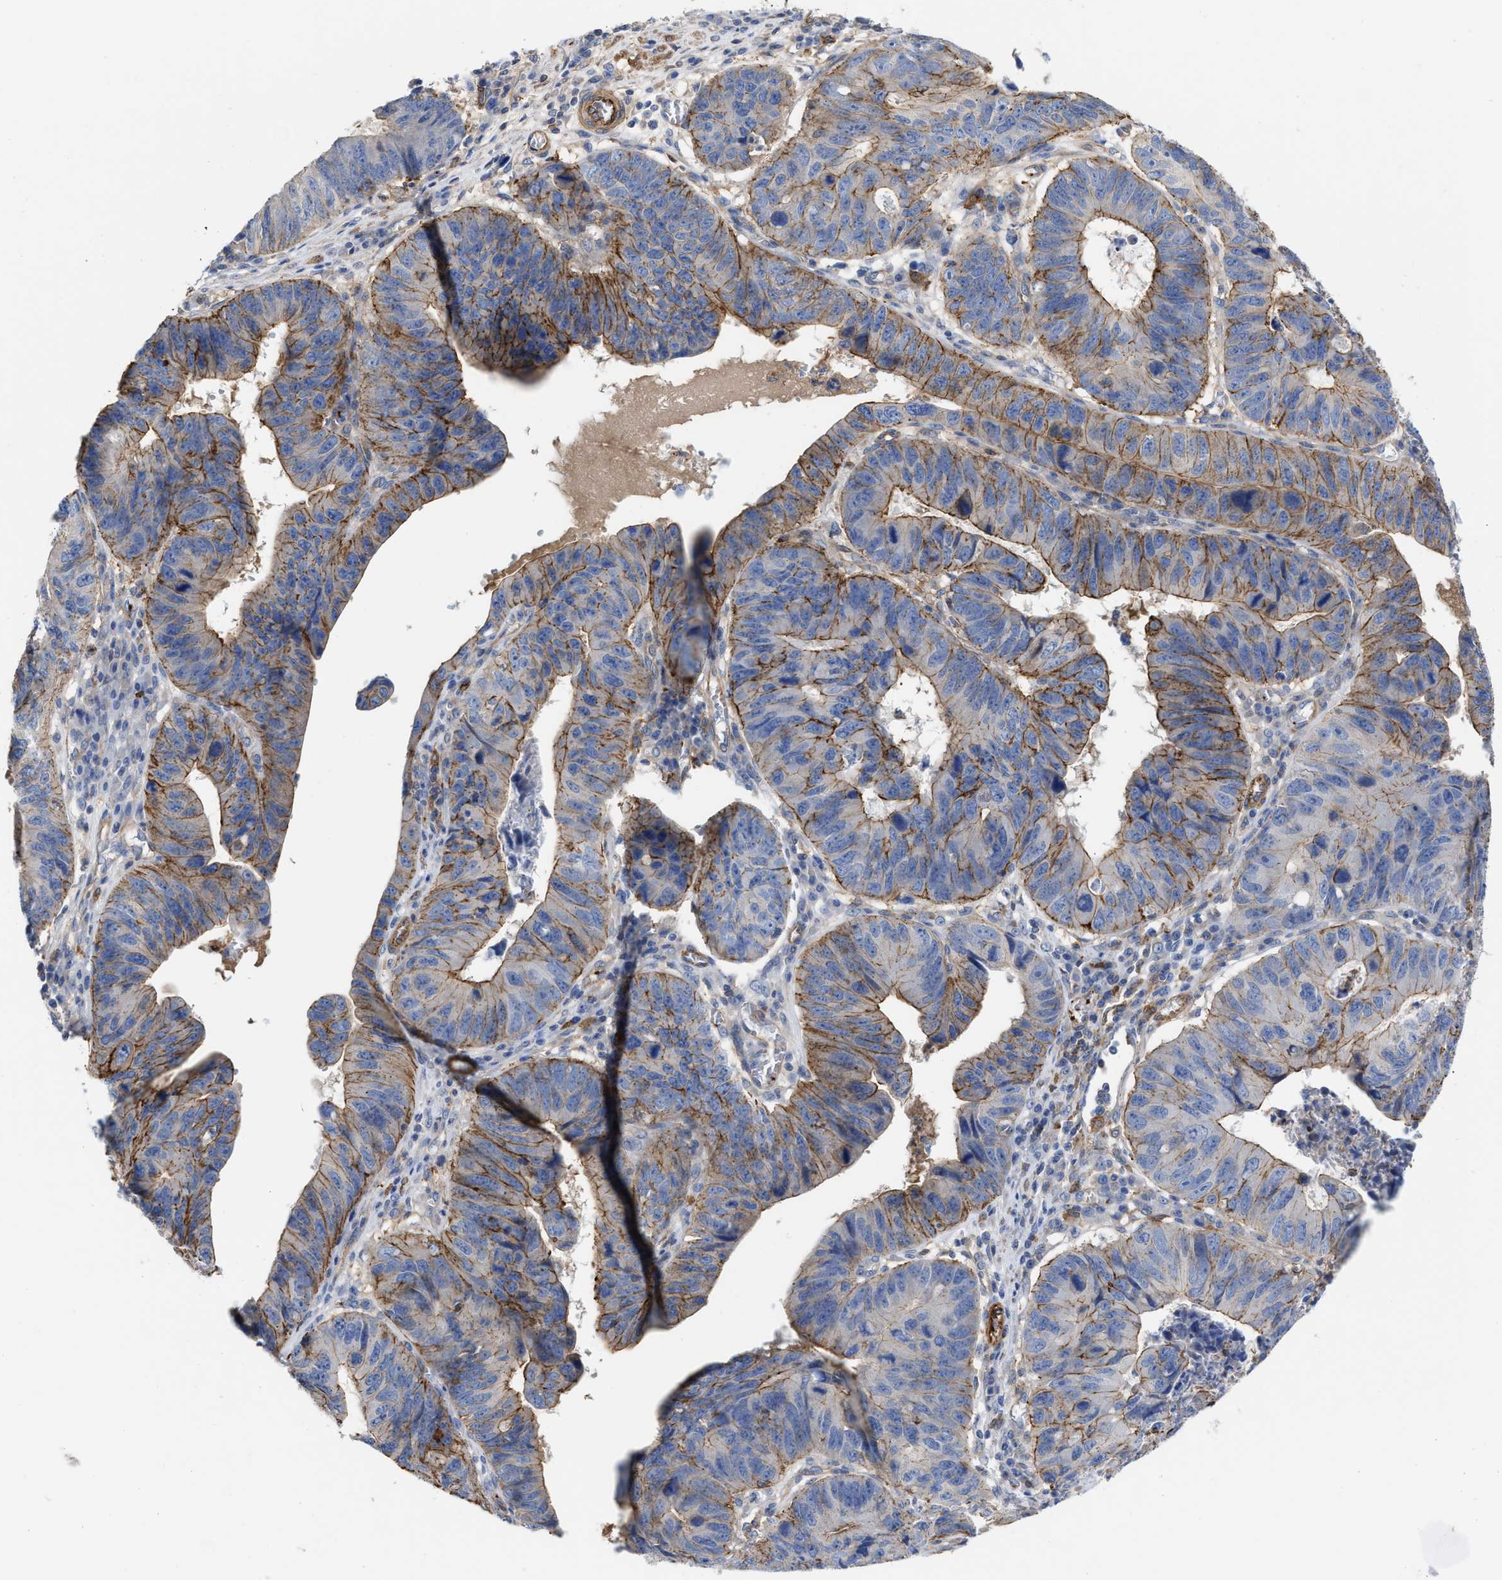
{"staining": {"intensity": "moderate", "quantity": "25%-75%", "location": "cytoplasmic/membranous"}, "tissue": "stomach cancer", "cell_type": "Tumor cells", "image_type": "cancer", "snomed": [{"axis": "morphology", "description": "Adenocarcinoma, NOS"}, {"axis": "topography", "description": "Stomach"}], "caption": "Tumor cells show moderate cytoplasmic/membranous staining in approximately 25%-75% of cells in adenocarcinoma (stomach).", "gene": "HS3ST5", "patient": {"sex": "male", "age": 59}}